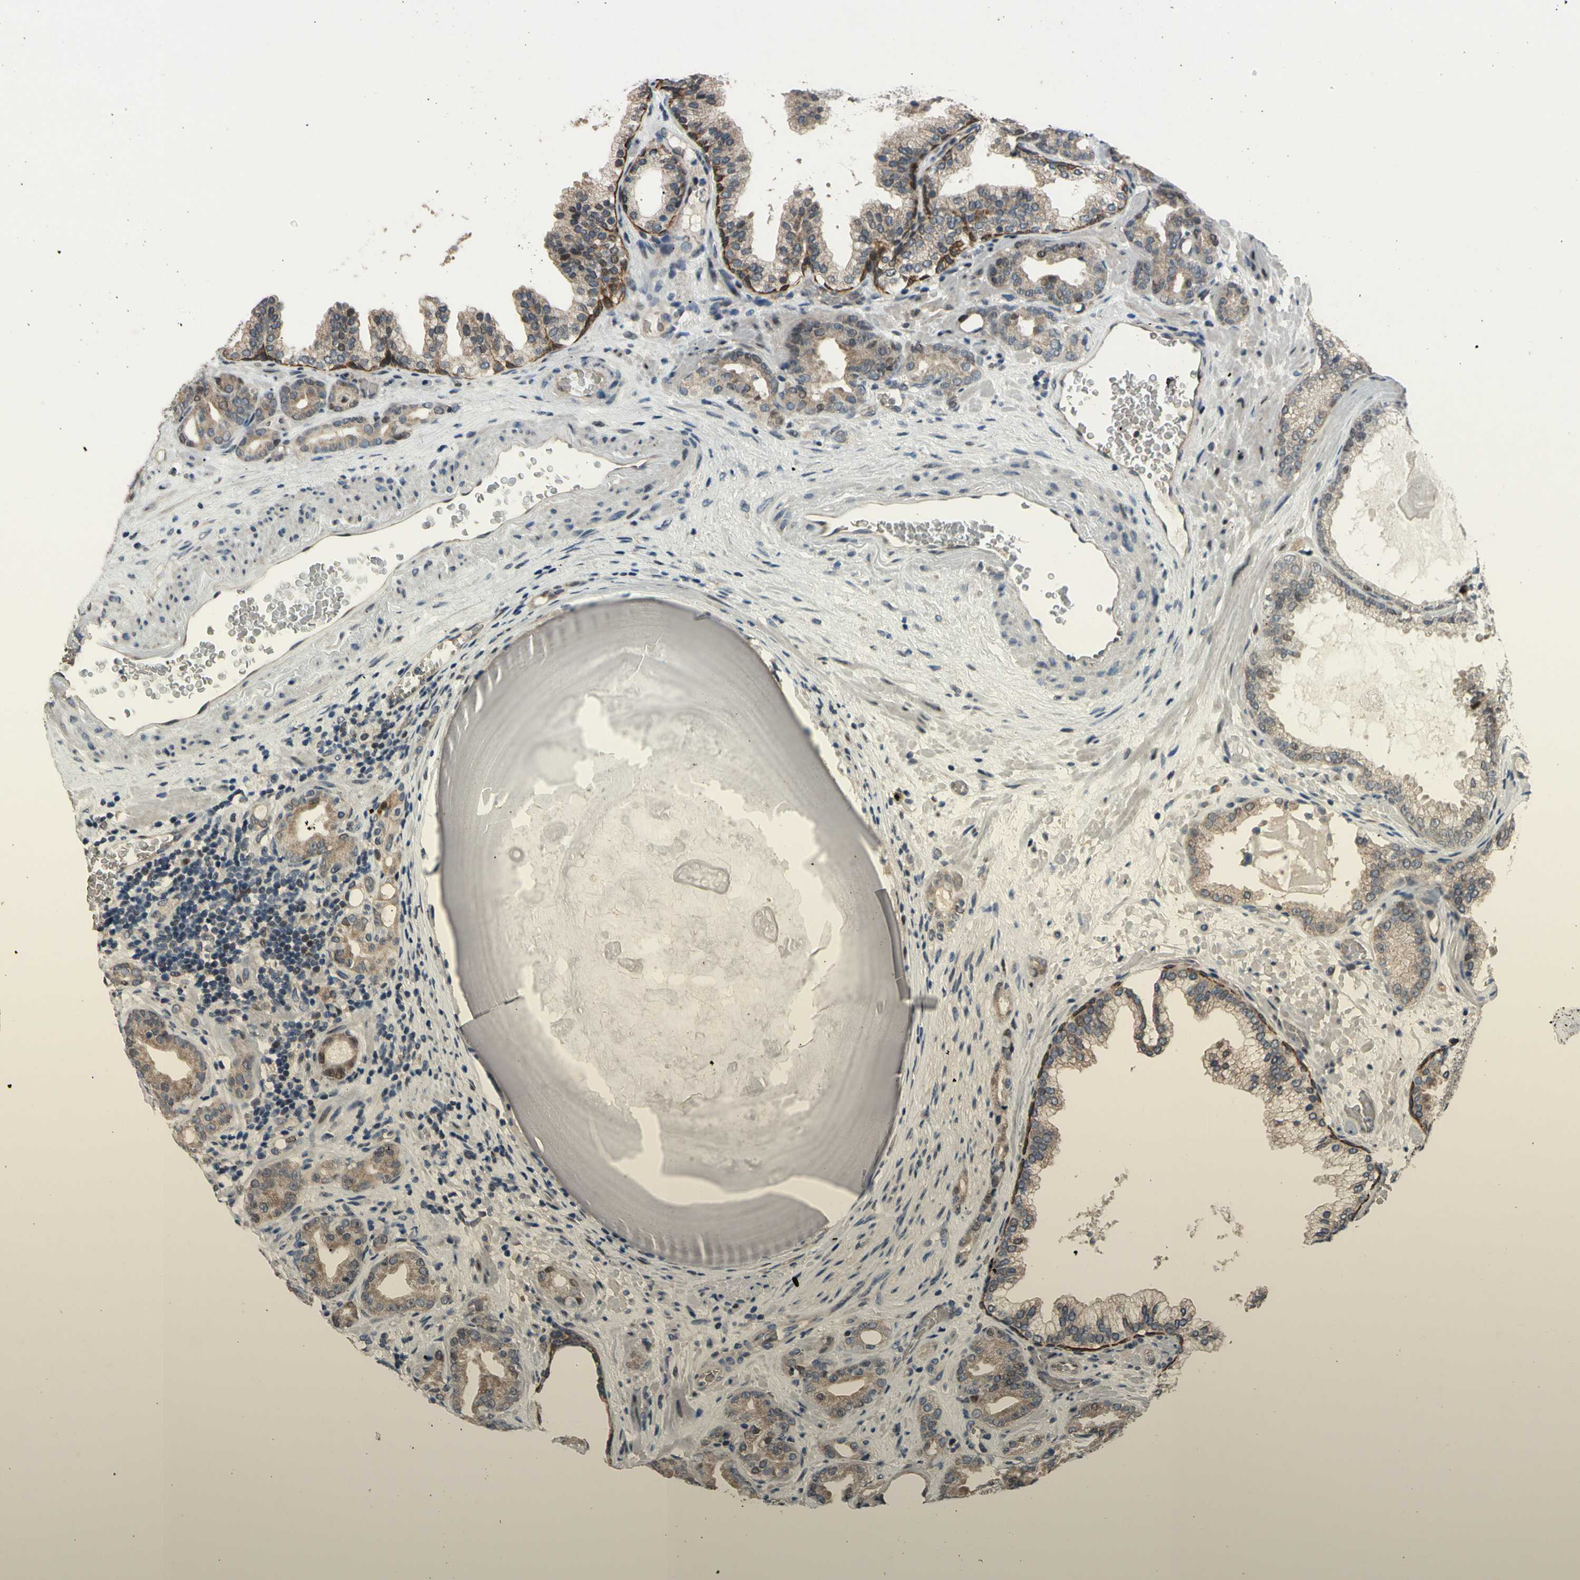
{"staining": {"intensity": "weak", "quantity": ">75%", "location": "cytoplasmic/membranous"}, "tissue": "prostate cancer", "cell_type": "Tumor cells", "image_type": "cancer", "snomed": [{"axis": "morphology", "description": "Adenocarcinoma, Low grade"}, {"axis": "topography", "description": "Prostate"}], "caption": "IHC photomicrograph of neoplastic tissue: human prostate cancer stained using immunohistochemistry shows low levels of weak protein expression localized specifically in the cytoplasmic/membranous of tumor cells, appearing as a cytoplasmic/membranous brown color.", "gene": "ZNF184", "patient": {"sex": "male", "age": 63}}